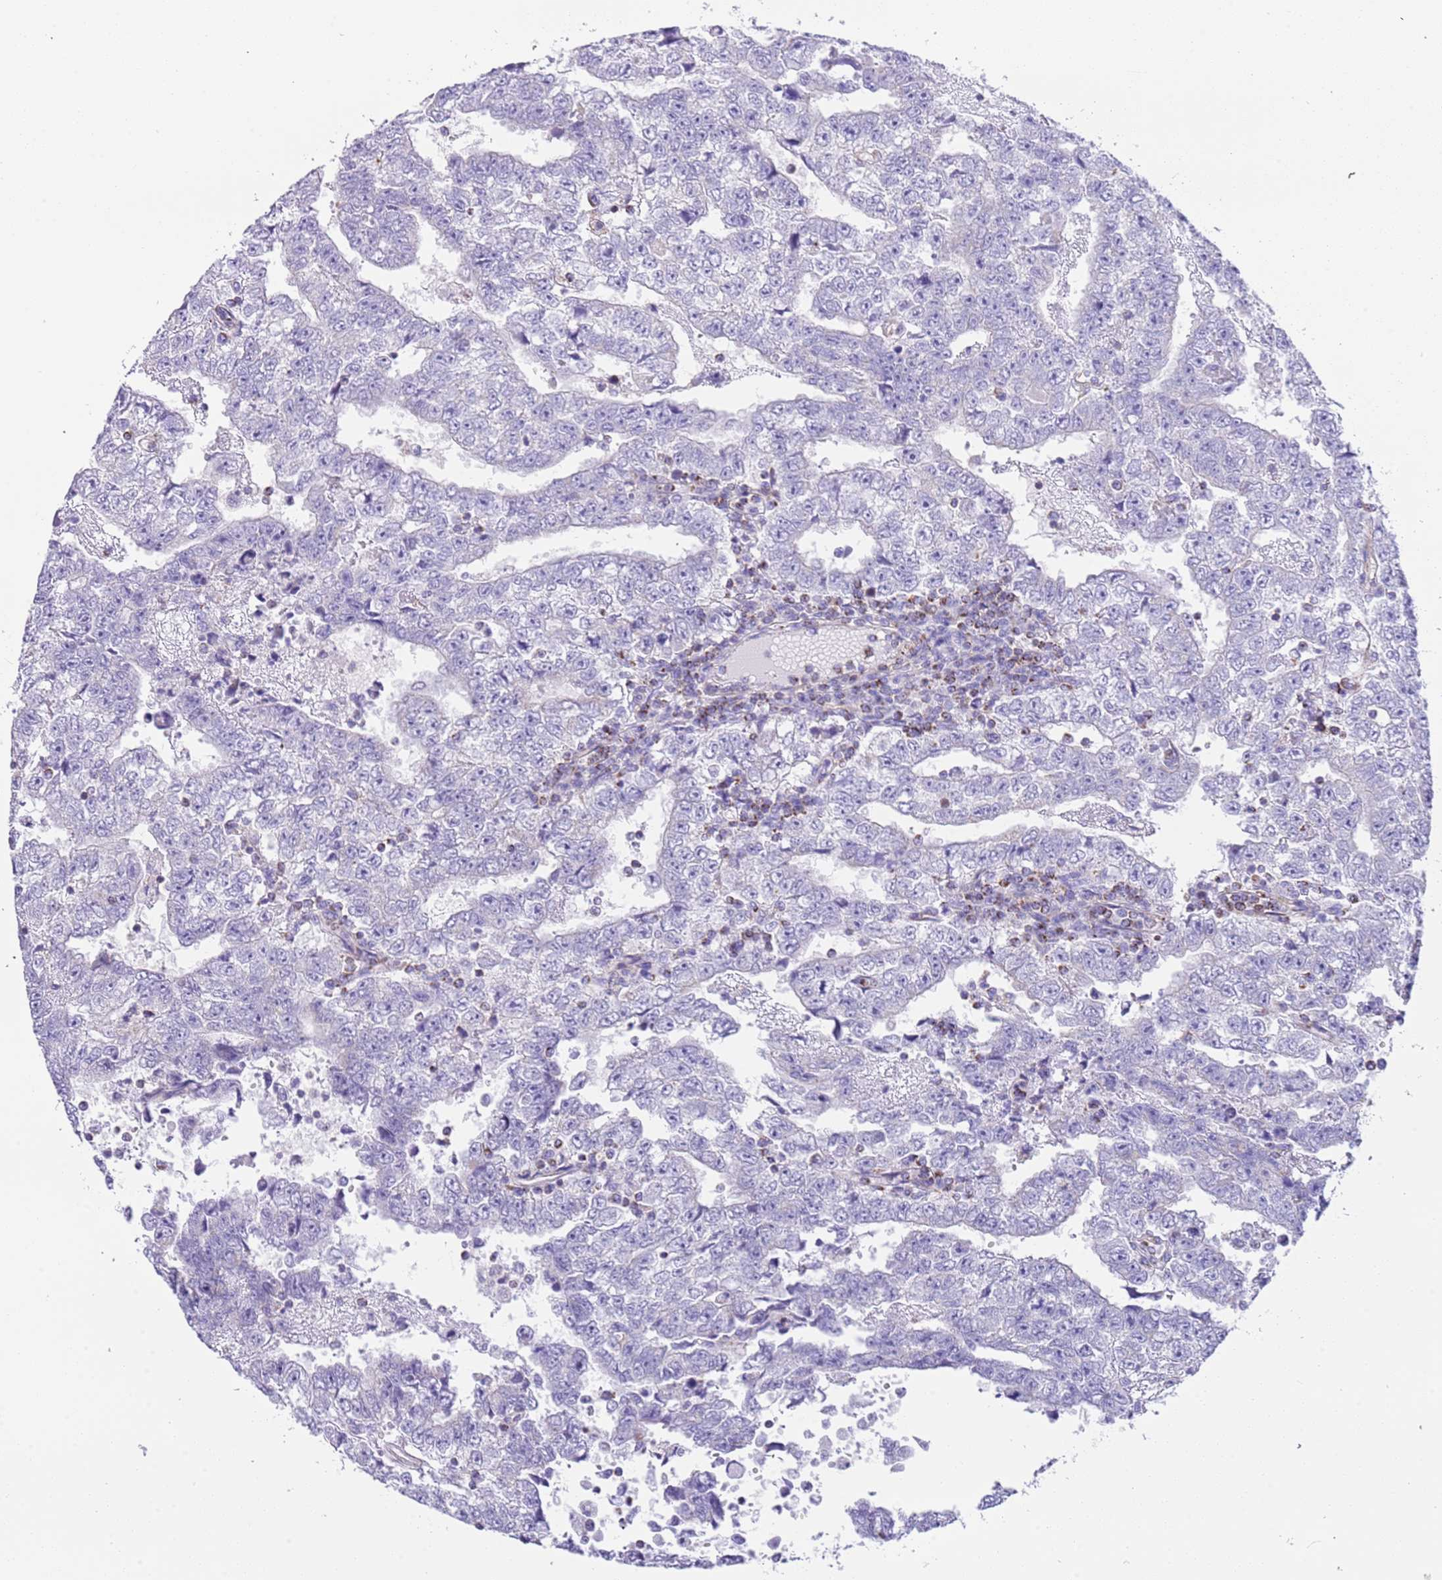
{"staining": {"intensity": "negative", "quantity": "none", "location": "none"}, "tissue": "testis cancer", "cell_type": "Tumor cells", "image_type": "cancer", "snomed": [{"axis": "morphology", "description": "Carcinoma, Embryonal, NOS"}, {"axis": "topography", "description": "Testis"}], "caption": "A micrograph of human testis cancer (embryonal carcinoma) is negative for staining in tumor cells.", "gene": "SUCLG2", "patient": {"sex": "male", "age": 25}}